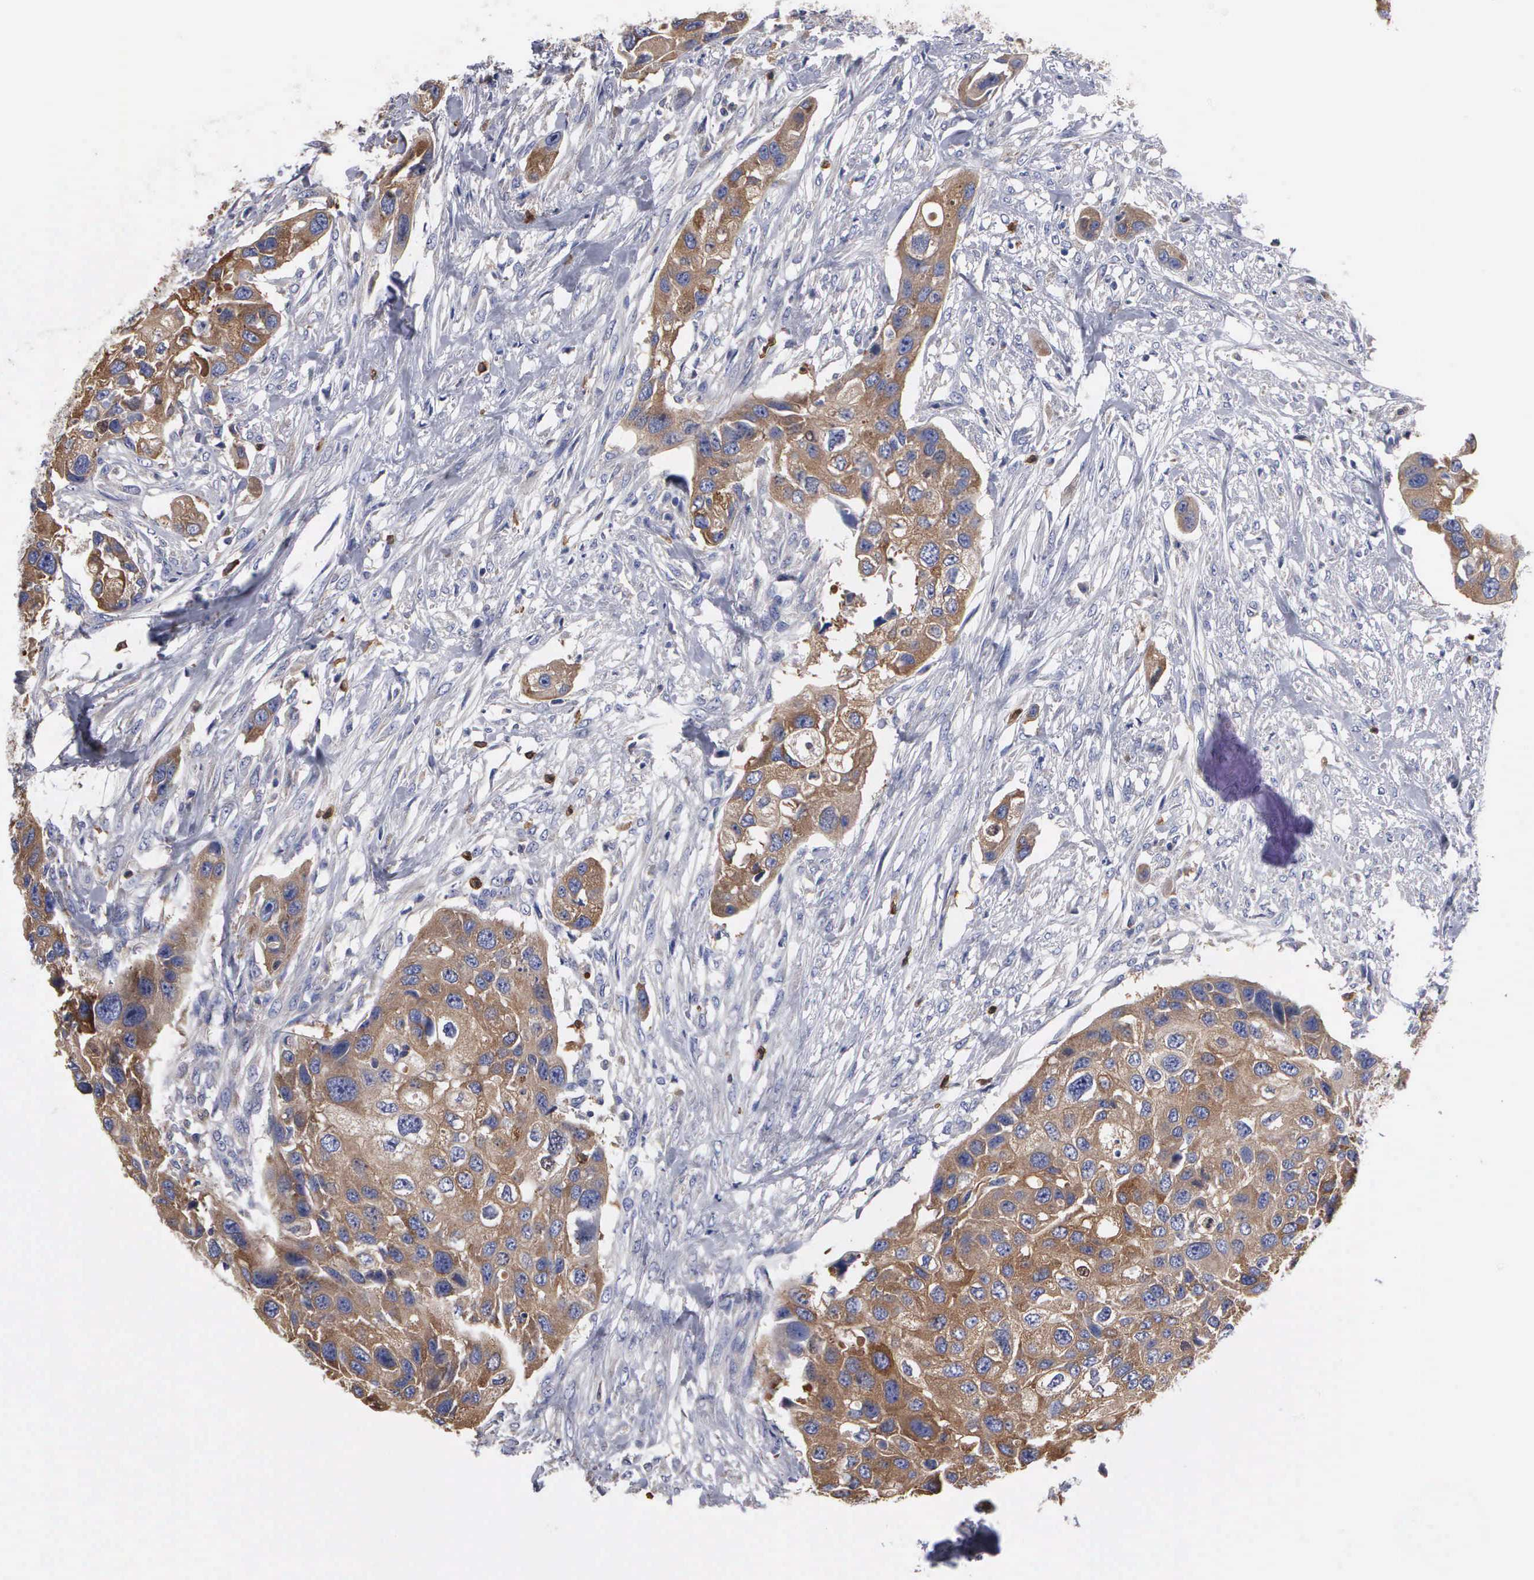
{"staining": {"intensity": "moderate", "quantity": ">75%", "location": "cytoplasmic/membranous"}, "tissue": "urothelial cancer", "cell_type": "Tumor cells", "image_type": "cancer", "snomed": [{"axis": "morphology", "description": "Urothelial carcinoma, High grade"}, {"axis": "topography", "description": "Urinary bladder"}], "caption": "Moderate cytoplasmic/membranous expression is identified in approximately >75% of tumor cells in urothelial carcinoma (high-grade).", "gene": "G6PD", "patient": {"sex": "male", "age": 55}}